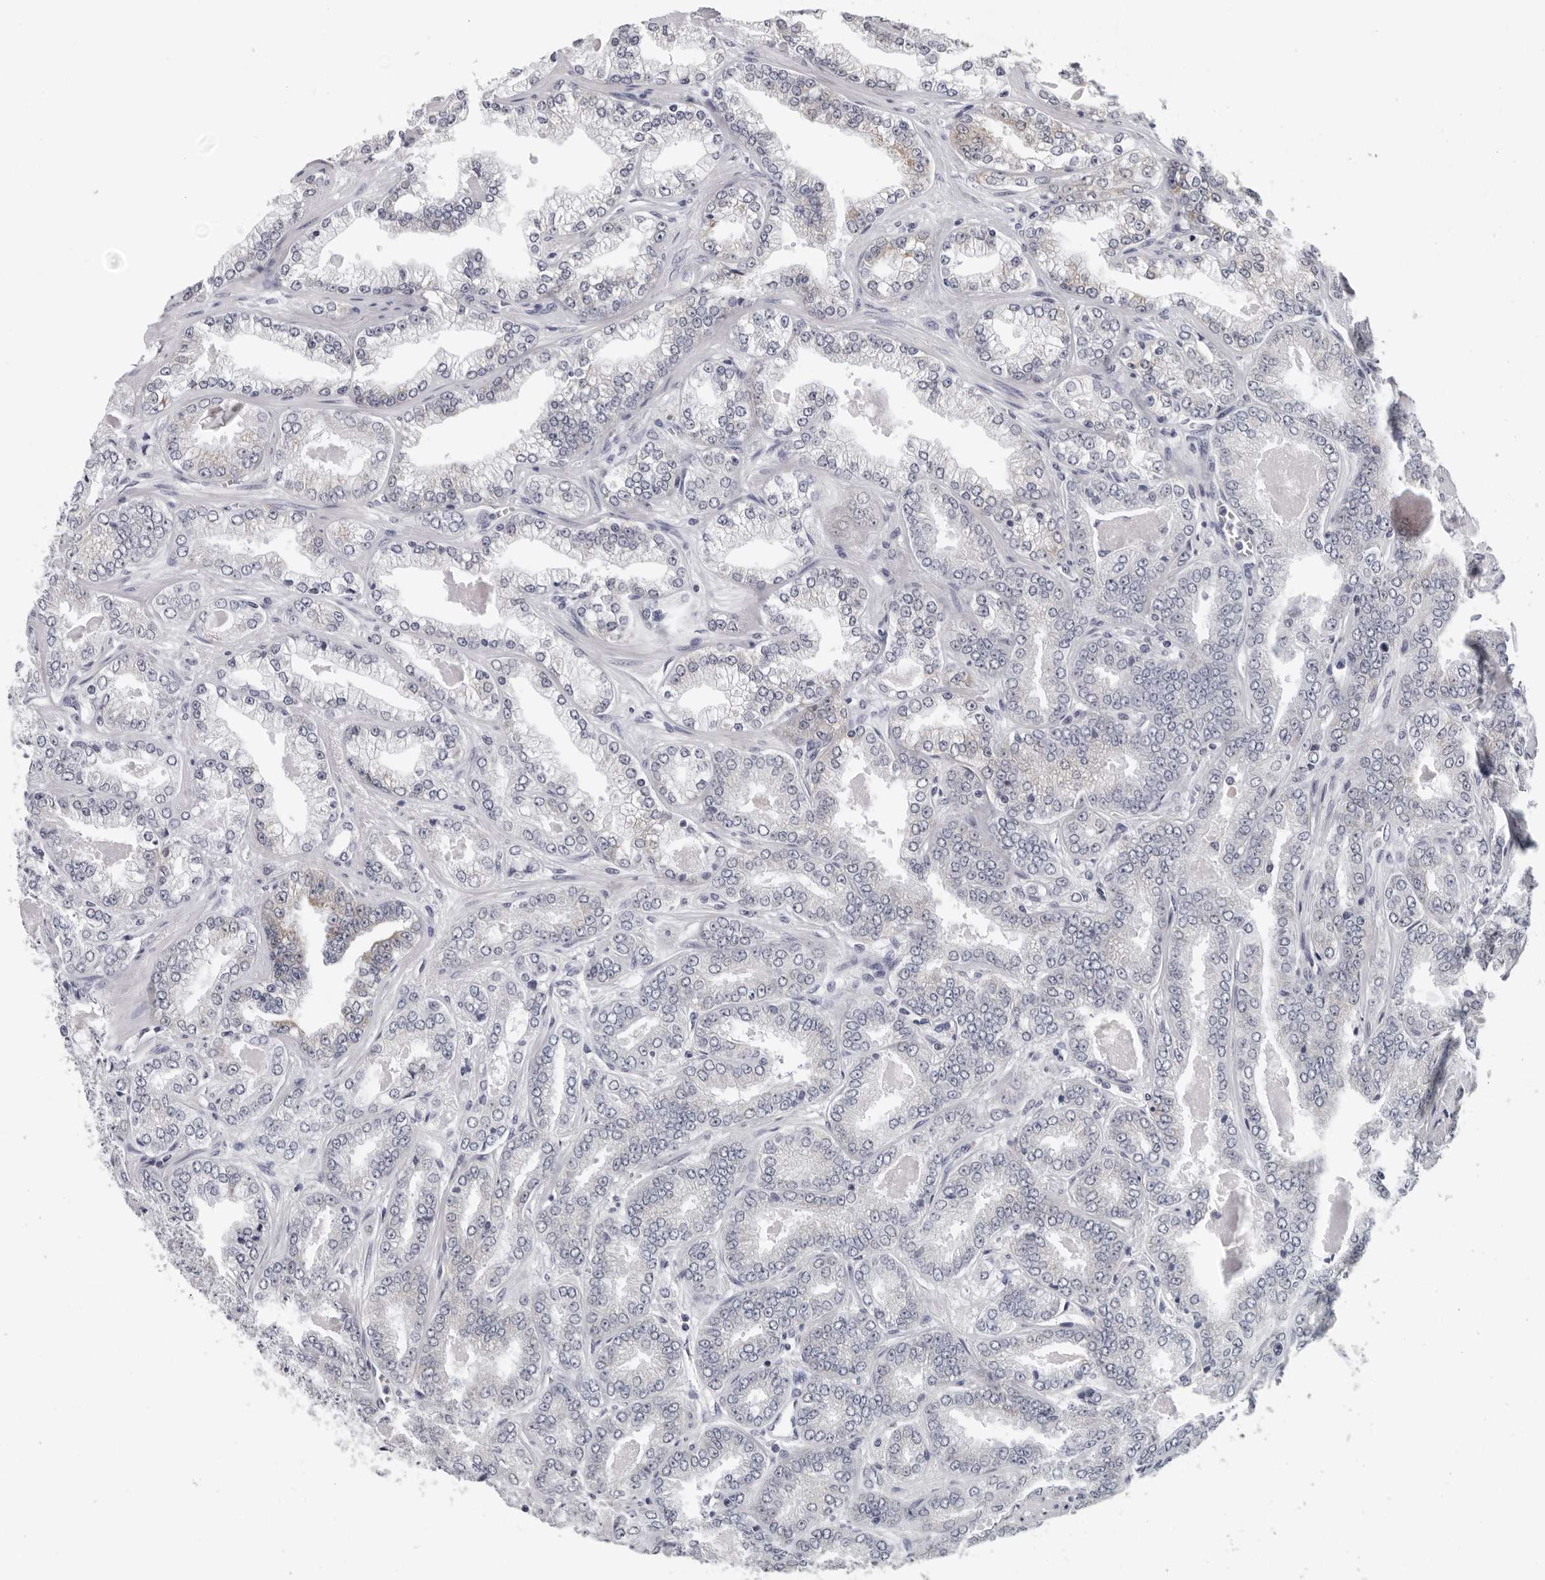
{"staining": {"intensity": "weak", "quantity": "<25%", "location": "cytoplasmic/membranous"}, "tissue": "prostate cancer", "cell_type": "Tumor cells", "image_type": "cancer", "snomed": [{"axis": "morphology", "description": "Adenocarcinoma, High grade"}, {"axis": "topography", "description": "Prostate"}], "caption": "Immunohistochemistry of human prostate cancer (high-grade adenocarcinoma) displays no staining in tumor cells.", "gene": "CPT2", "patient": {"sex": "male", "age": 71}}